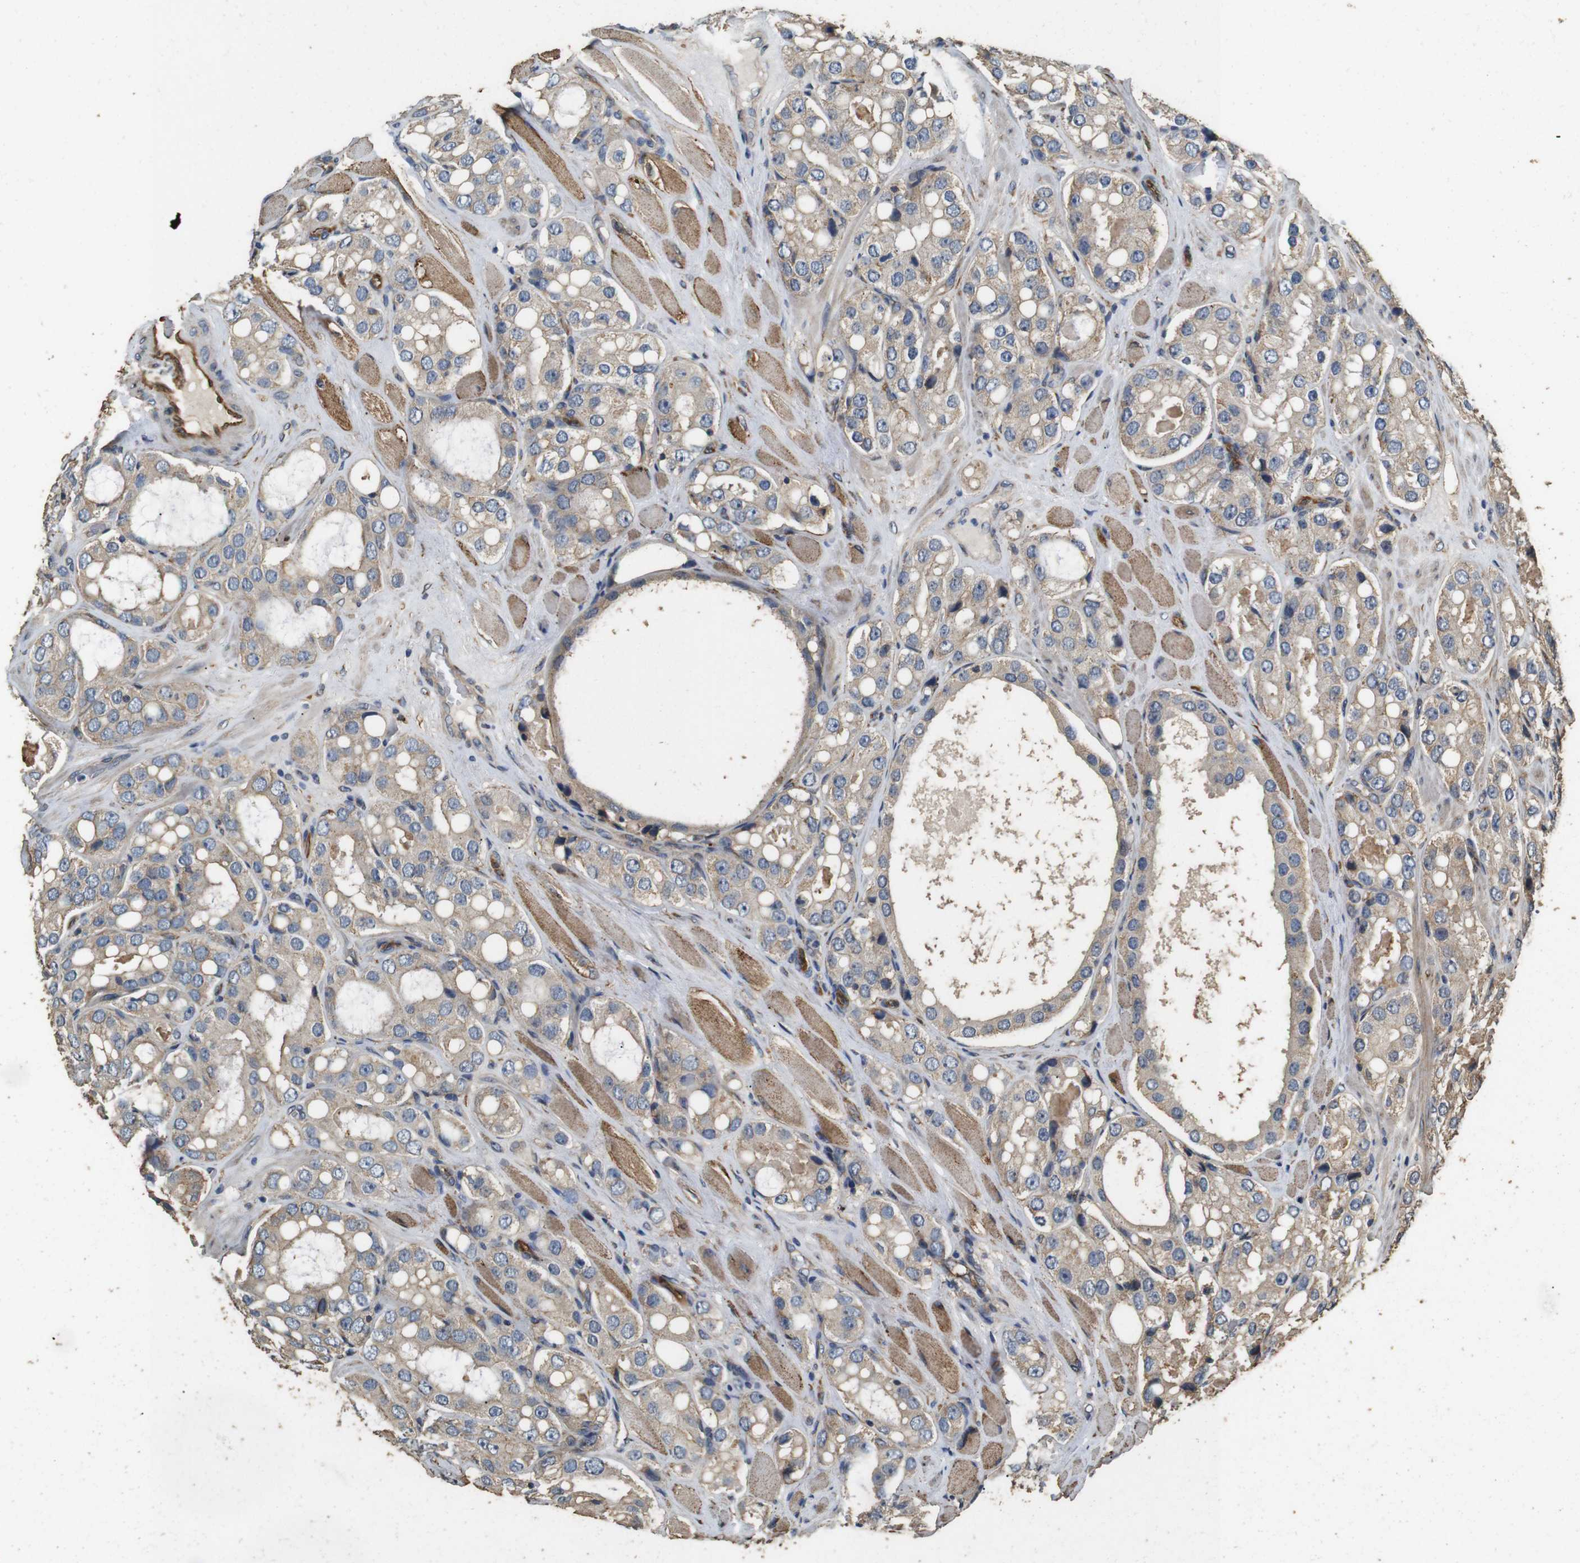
{"staining": {"intensity": "weak", "quantity": "25%-75%", "location": "cytoplasmic/membranous"}, "tissue": "prostate cancer", "cell_type": "Tumor cells", "image_type": "cancer", "snomed": [{"axis": "morphology", "description": "Adenocarcinoma, High grade"}, {"axis": "topography", "description": "Prostate"}], "caption": "There is low levels of weak cytoplasmic/membranous positivity in tumor cells of adenocarcinoma (high-grade) (prostate), as demonstrated by immunohistochemical staining (brown color).", "gene": "CNPY4", "patient": {"sex": "male", "age": 65}}